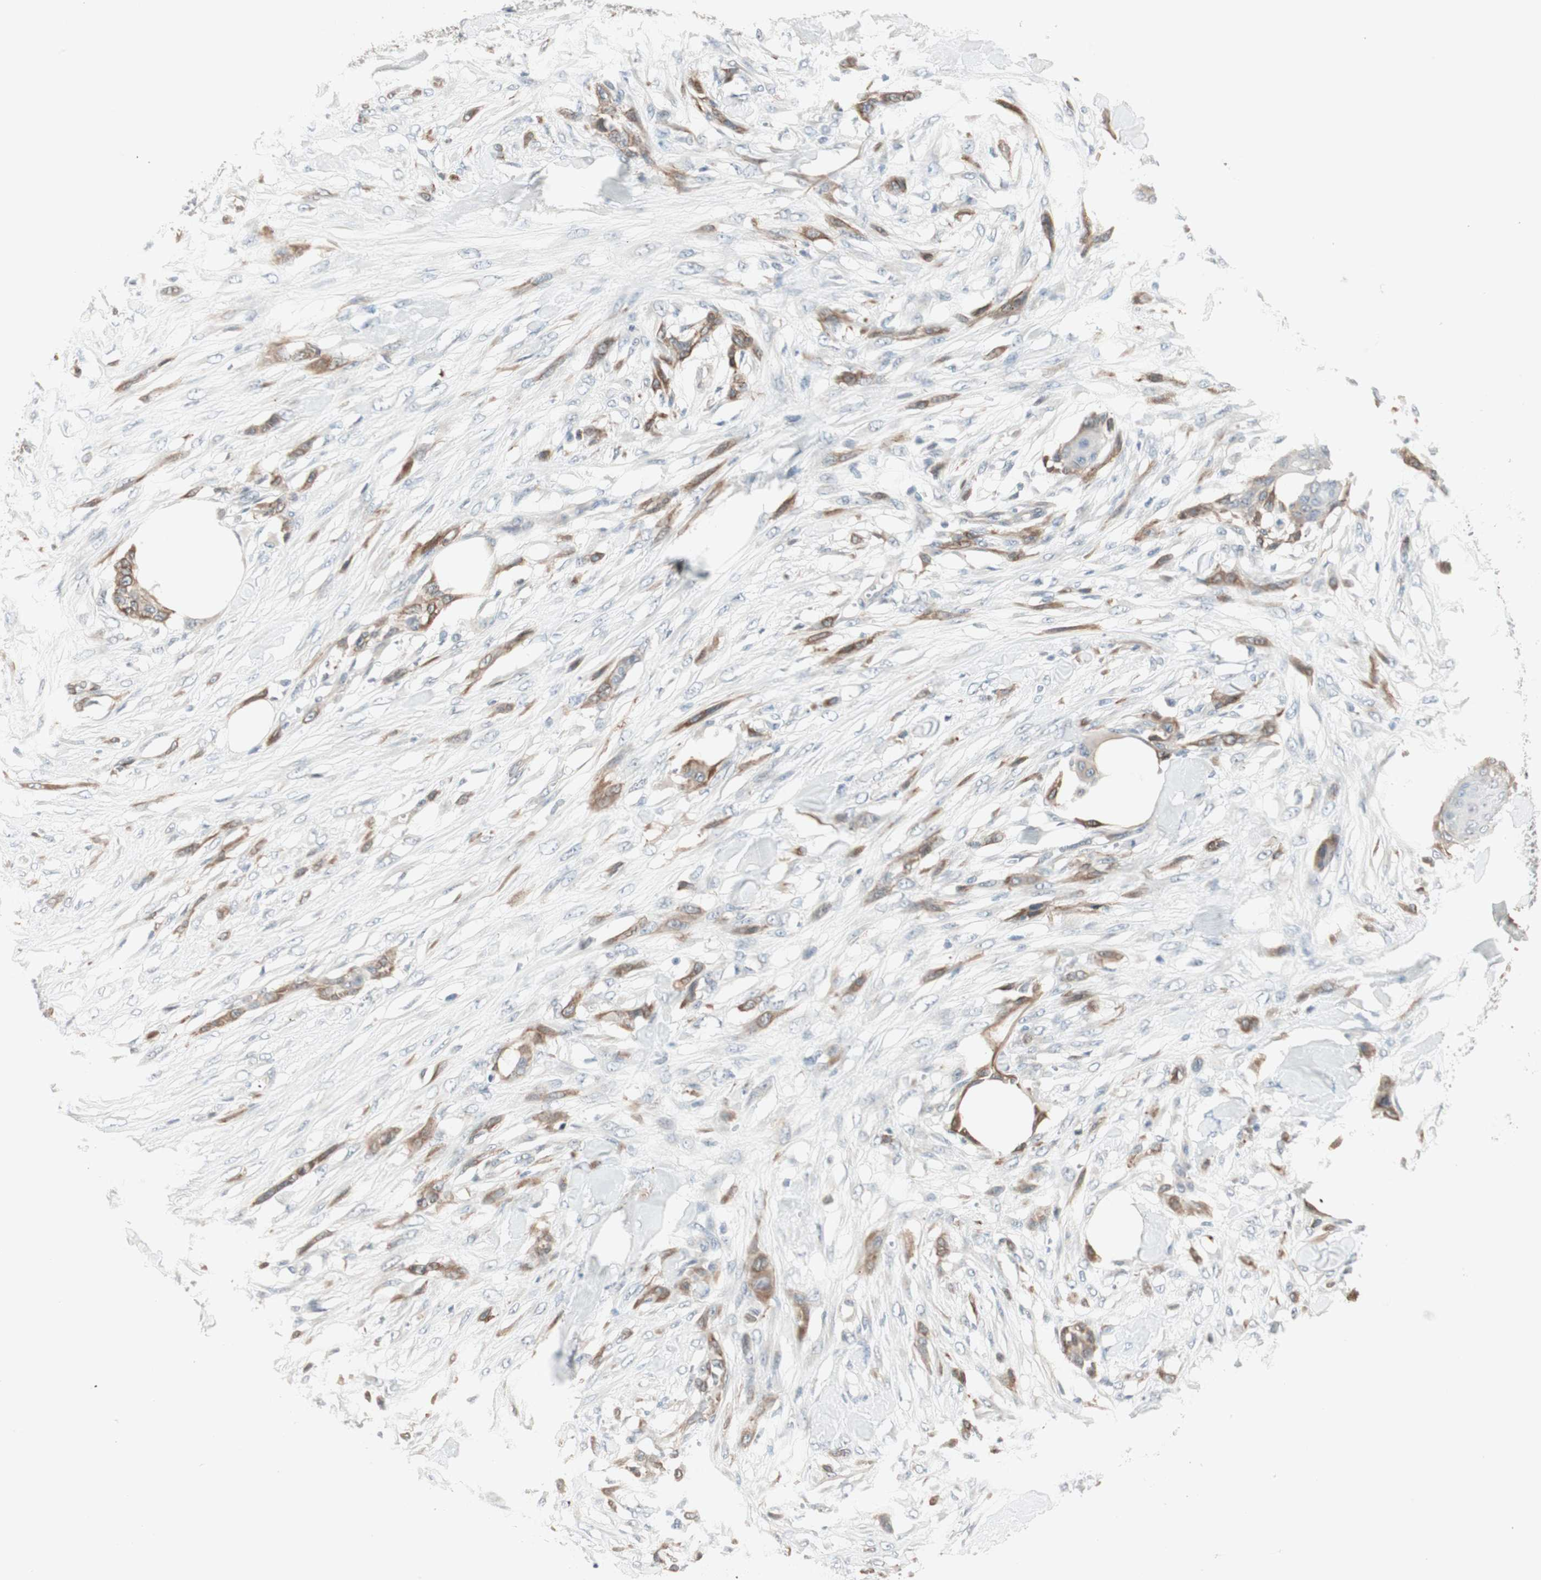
{"staining": {"intensity": "moderate", "quantity": "25%-75%", "location": "cytoplasmic/membranous"}, "tissue": "skin cancer", "cell_type": "Tumor cells", "image_type": "cancer", "snomed": [{"axis": "morphology", "description": "Squamous cell carcinoma, NOS"}, {"axis": "topography", "description": "Skin"}], "caption": "Moderate cytoplasmic/membranous staining for a protein is present in about 25%-75% of tumor cells of skin cancer using immunohistochemistry (IHC).", "gene": "ITGB4", "patient": {"sex": "female", "age": 59}}